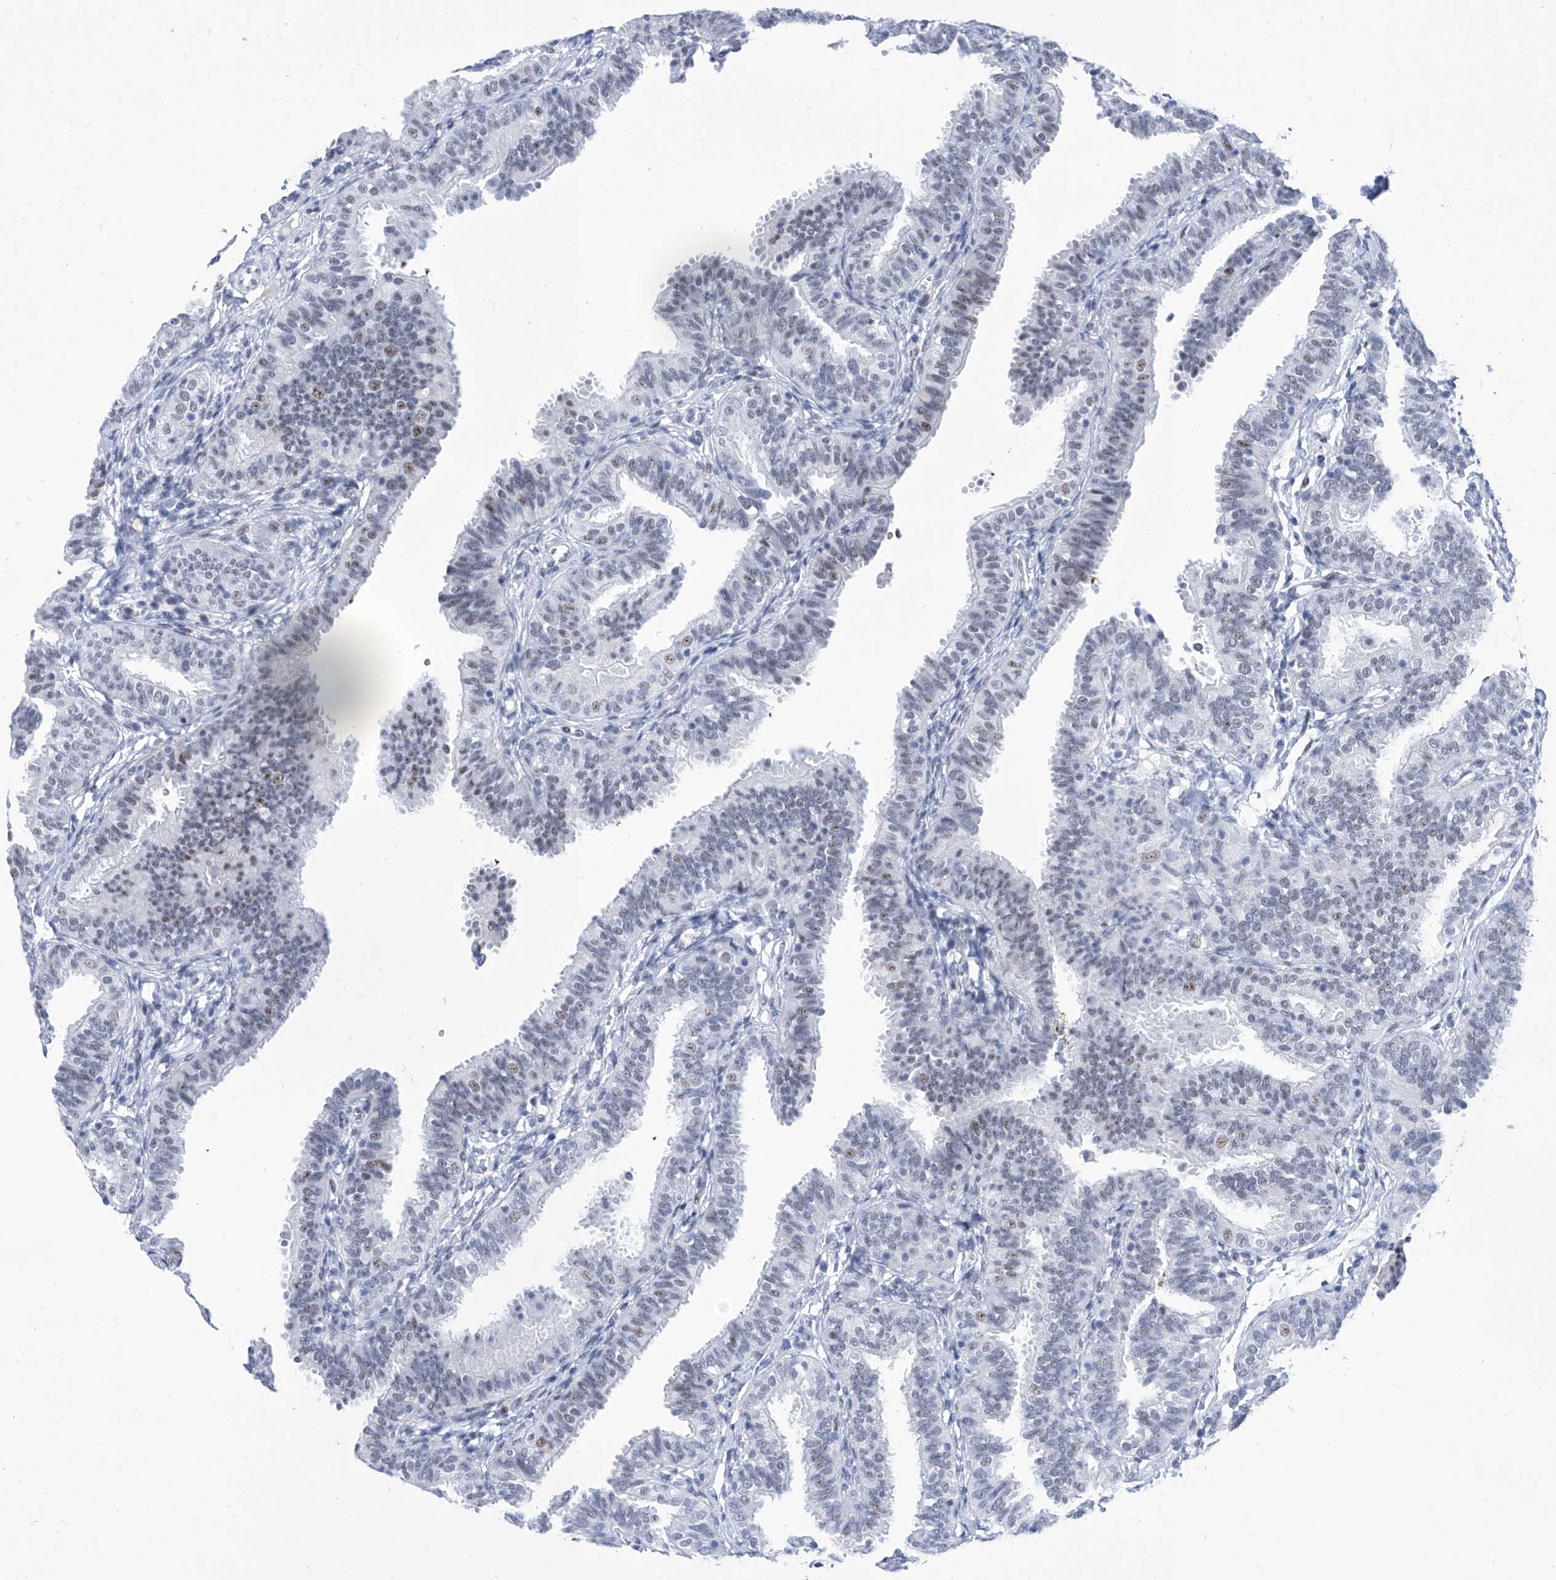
{"staining": {"intensity": "negative", "quantity": "none", "location": "none"}, "tissue": "fallopian tube", "cell_type": "Glandular cells", "image_type": "normal", "snomed": [{"axis": "morphology", "description": "Normal tissue, NOS"}, {"axis": "topography", "description": "Fallopian tube"}], "caption": "IHC of normal fallopian tube displays no expression in glandular cells.", "gene": "SART1", "patient": {"sex": "female", "age": 35}}